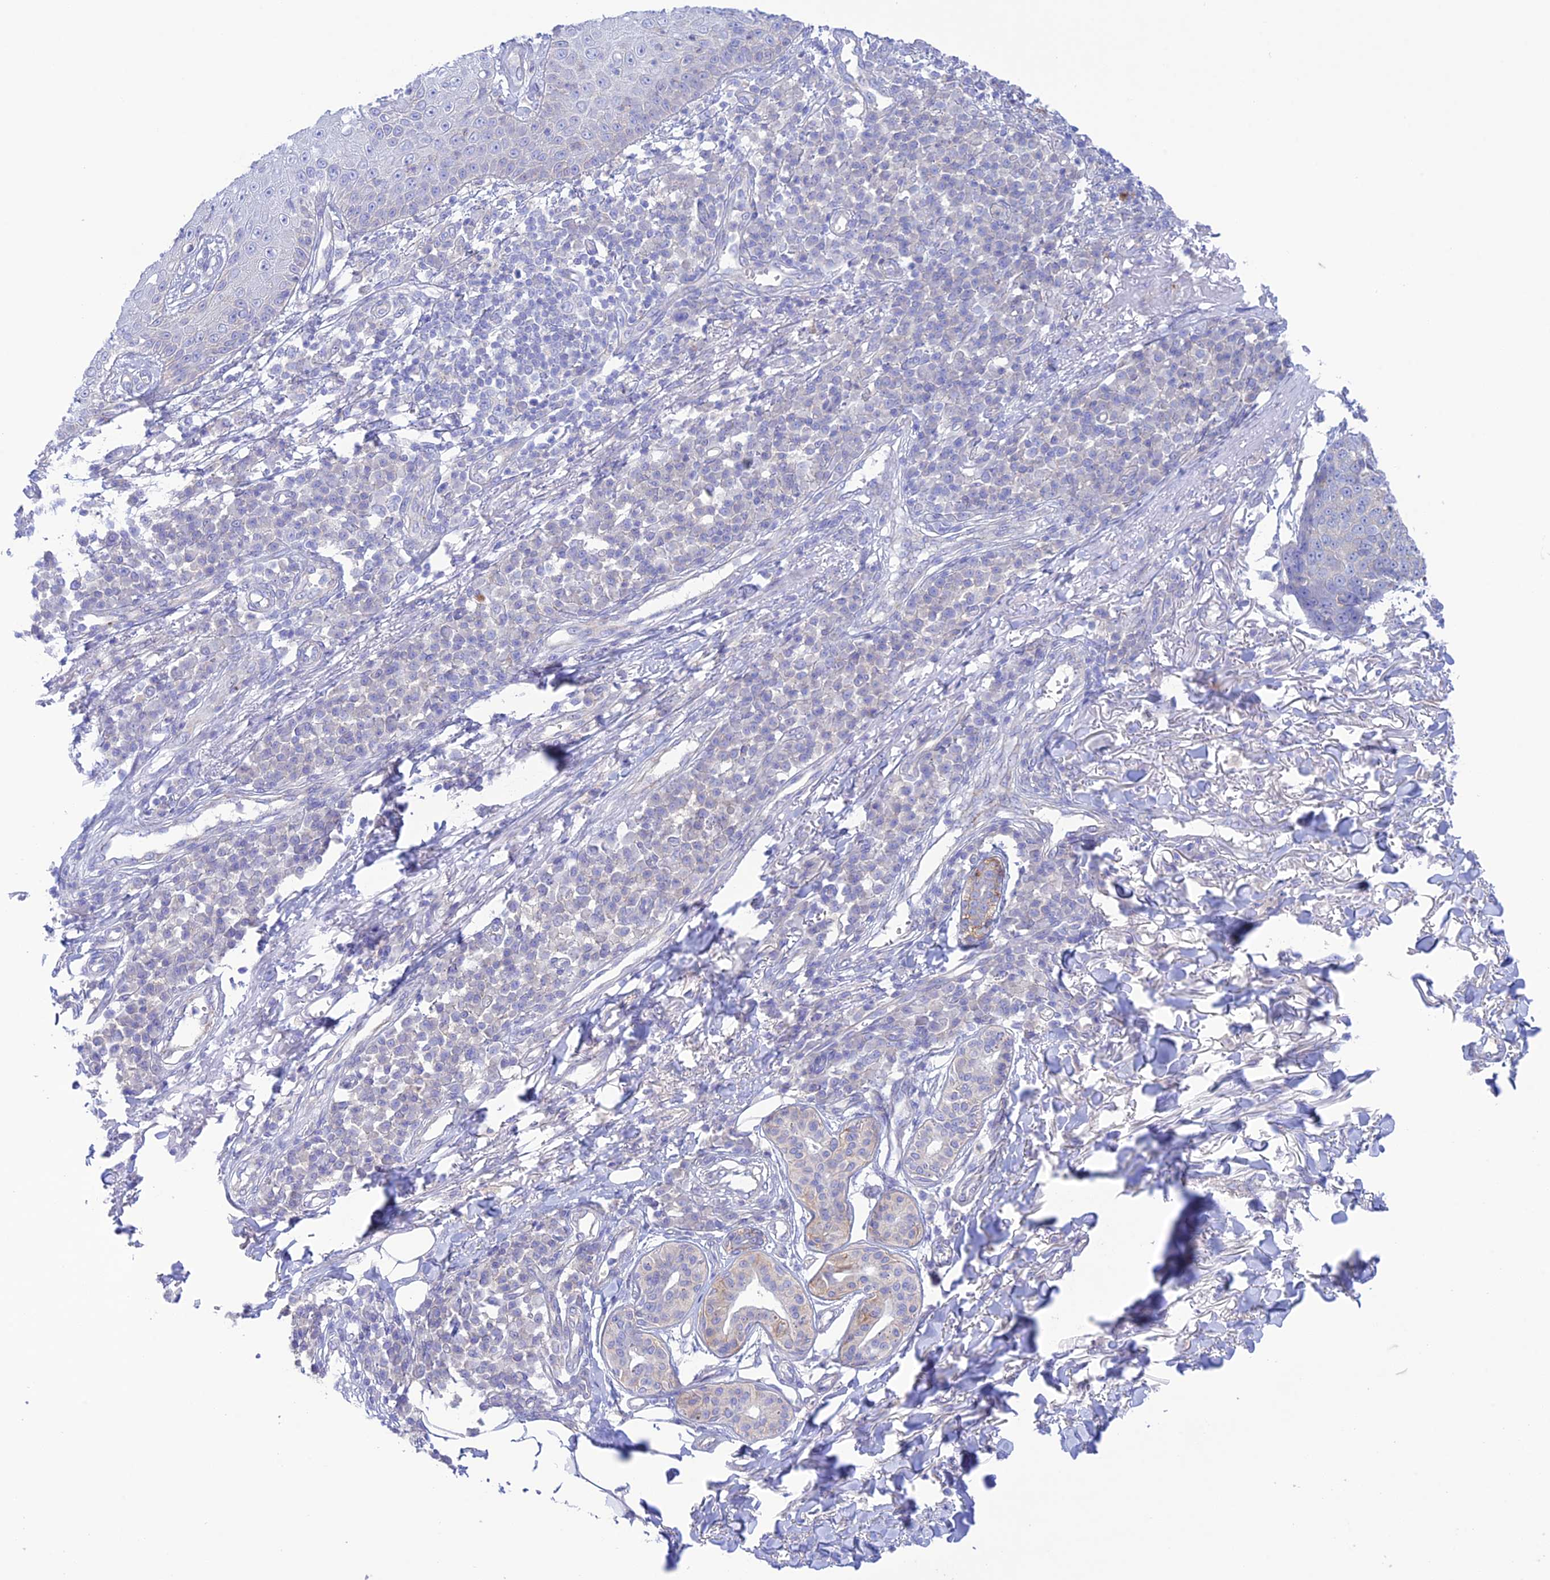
{"staining": {"intensity": "negative", "quantity": "none", "location": "none"}, "tissue": "skin cancer", "cell_type": "Tumor cells", "image_type": "cancer", "snomed": [{"axis": "morphology", "description": "Squamous cell carcinoma, NOS"}, {"axis": "topography", "description": "Skin"}], "caption": "Protein analysis of squamous cell carcinoma (skin) reveals no significant positivity in tumor cells. Nuclei are stained in blue.", "gene": "CHSY3", "patient": {"sex": "male", "age": 71}}